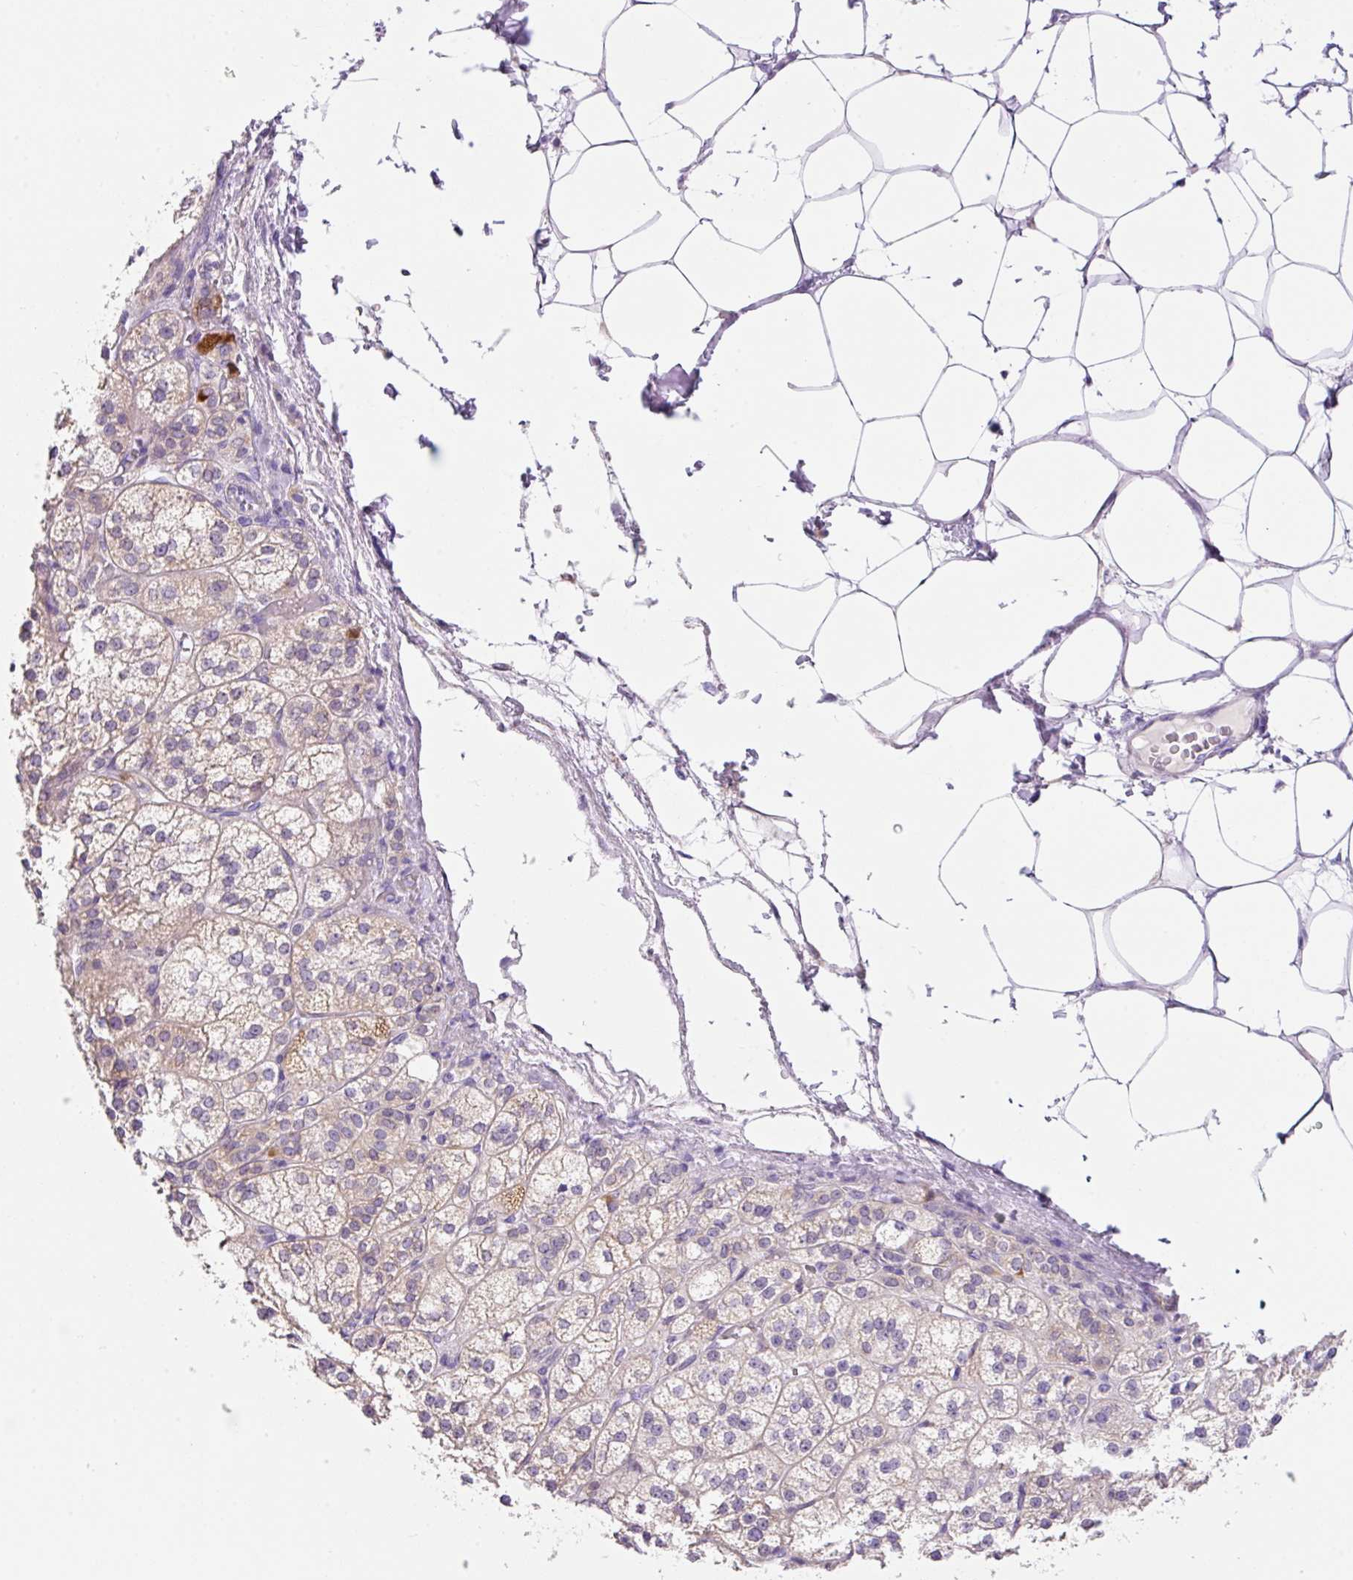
{"staining": {"intensity": "weak", "quantity": "25%-75%", "location": "cytoplasmic/membranous"}, "tissue": "adrenal gland", "cell_type": "Glandular cells", "image_type": "normal", "snomed": [{"axis": "morphology", "description": "Normal tissue, NOS"}, {"axis": "topography", "description": "Adrenal gland"}], "caption": "An image showing weak cytoplasmic/membranous staining in about 25%-75% of glandular cells in normal adrenal gland, as visualized by brown immunohistochemical staining.", "gene": "NDST3", "patient": {"sex": "female", "age": 60}}